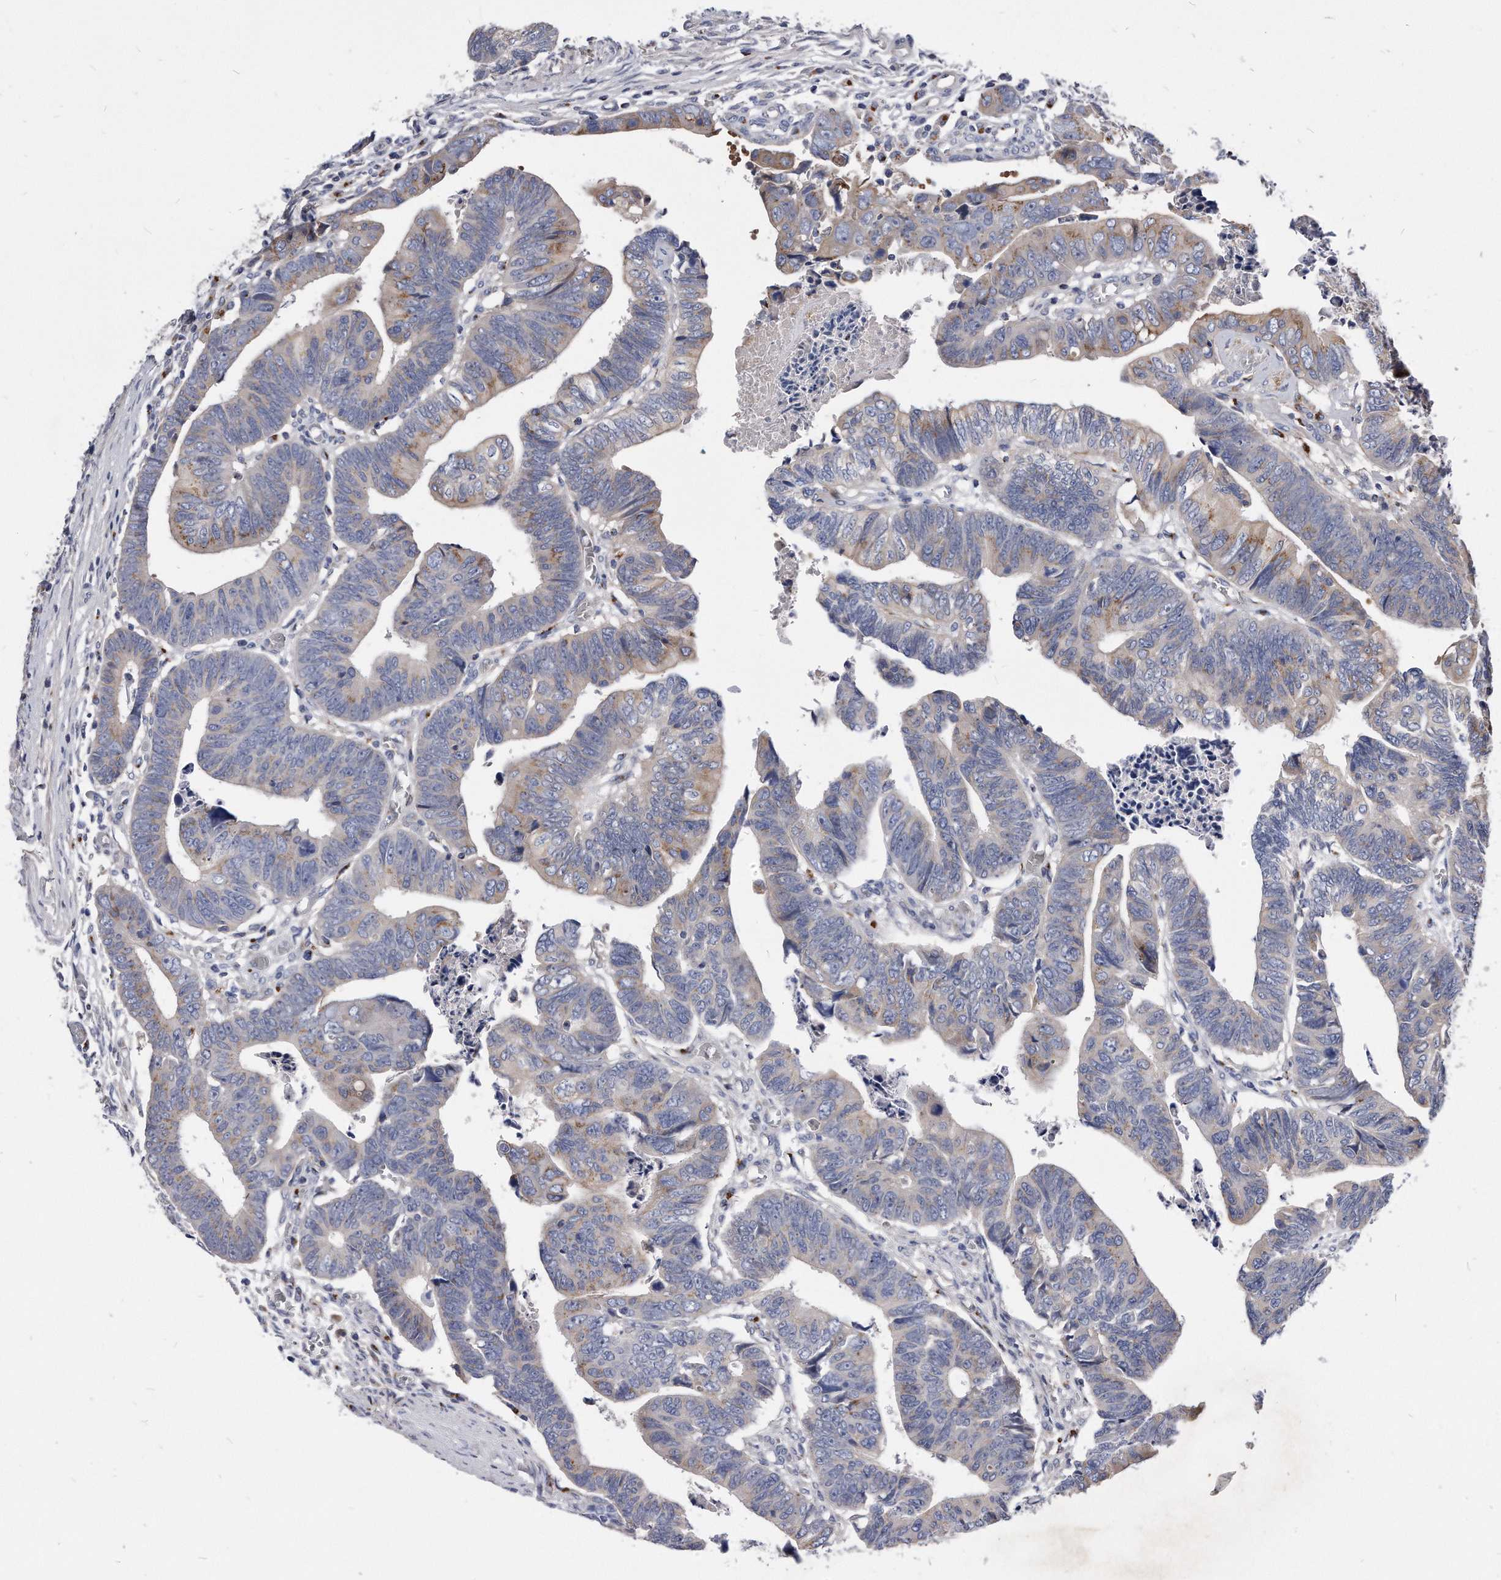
{"staining": {"intensity": "moderate", "quantity": "<25%", "location": "cytoplasmic/membranous"}, "tissue": "colorectal cancer", "cell_type": "Tumor cells", "image_type": "cancer", "snomed": [{"axis": "morphology", "description": "Adenocarcinoma, NOS"}, {"axis": "topography", "description": "Rectum"}], "caption": "Immunohistochemical staining of colorectal cancer (adenocarcinoma) reveals low levels of moderate cytoplasmic/membranous positivity in about <25% of tumor cells. The protein of interest is stained brown, and the nuclei are stained in blue (DAB (3,3'-diaminobenzidine) IHC with brightfield microscopy, high magnification).", "gene": "MGAT4A", "patient": {"sex": "female", "age": 65}}